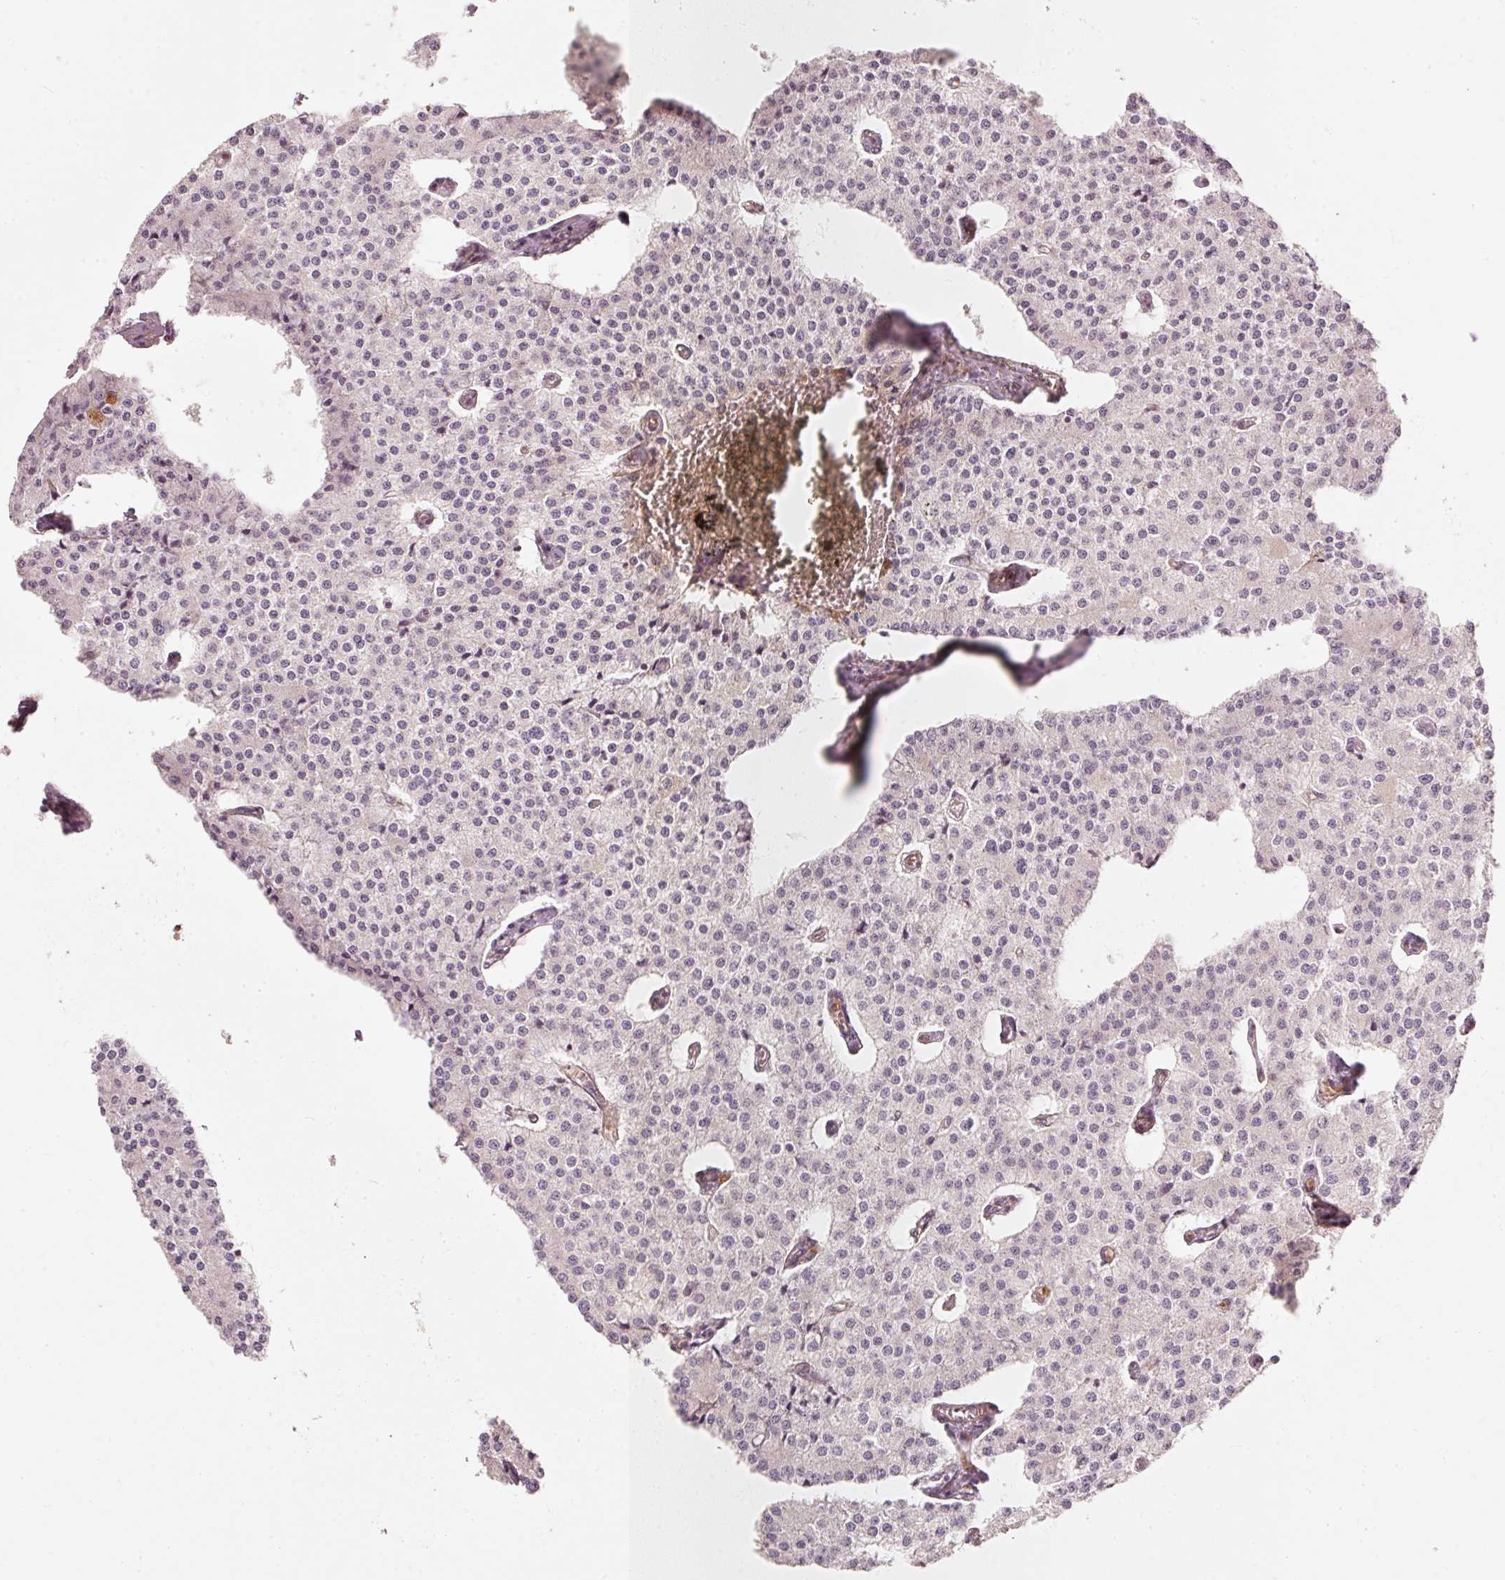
{"staining": {"intensity": "negative", "quantity": "none", "location": "none"}, "tissue": "carcinoid", "cell_type": "Tumor cells", "image_type": "cancer", "snomed": [{"axis": "morphology", "description": "Carcinoid, malignant, NOS"}, {"axis": "topography", "description": "Colon"}], "caption": "Carcinoid stained for a protein using immunohistochemistry demonstrates no staining tumor cells.", "gene": "KCNQ1", "patient": {"sex": "female", "age": 52}}